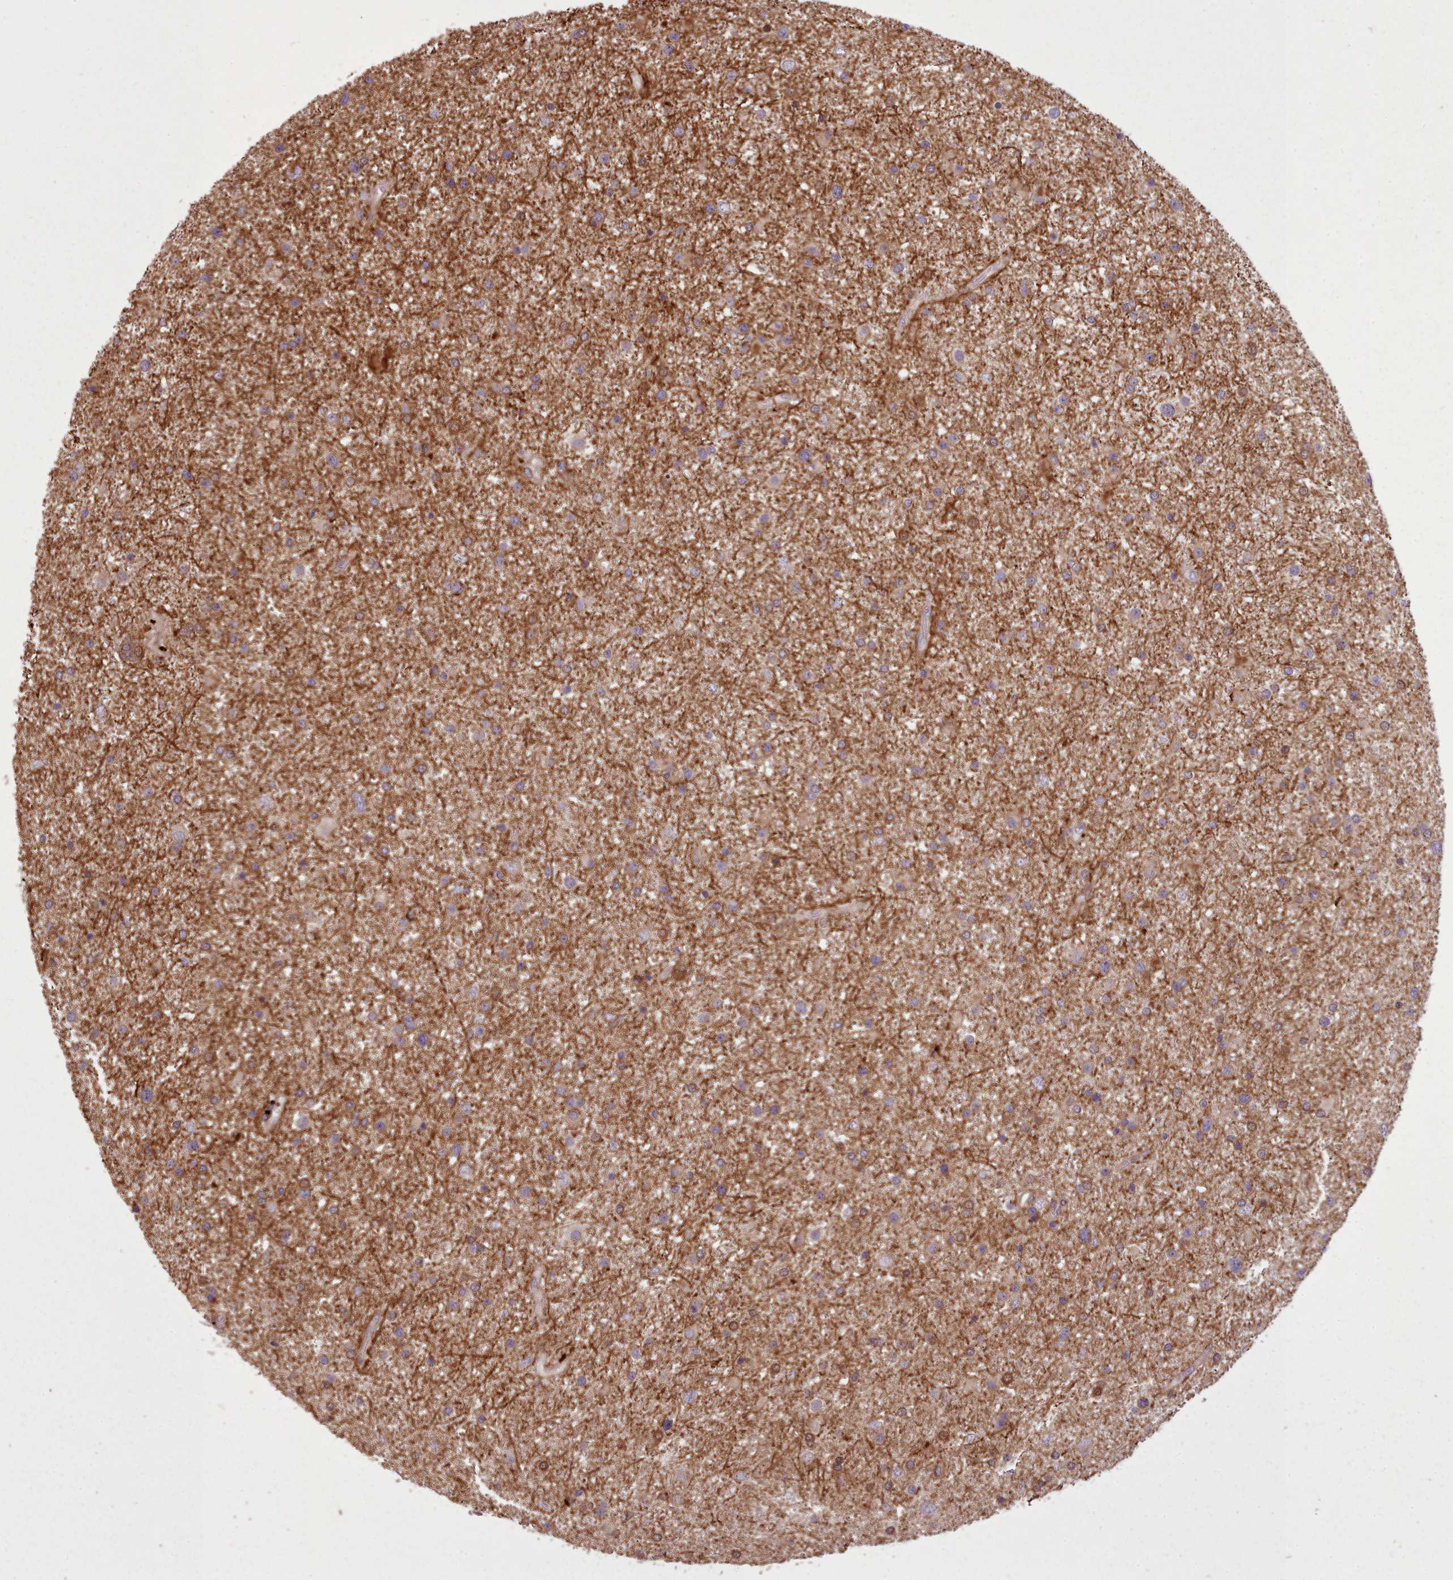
{"staining": {"intensity": "moderate", "quantity": "25%-75%", "location": "cytoplasmic/membranous"}, "tissue": "glioma", "cell_type": "Tumor cells", "image_type": "cancer", "snomed": [{"axis": "morphology", "description": "Glioma, malignant, Low grade"}, {"axis": "topography", "description": "Brain"}], "caption": "IHC image of glioma stained for a protein (brown), which shows medium levels of moderate cytoplasmic/membranous expression in approximately 25%-75% of tumor cells.", "gene": "NLRP7", "patient": {"sex": "female", "age": 32}}